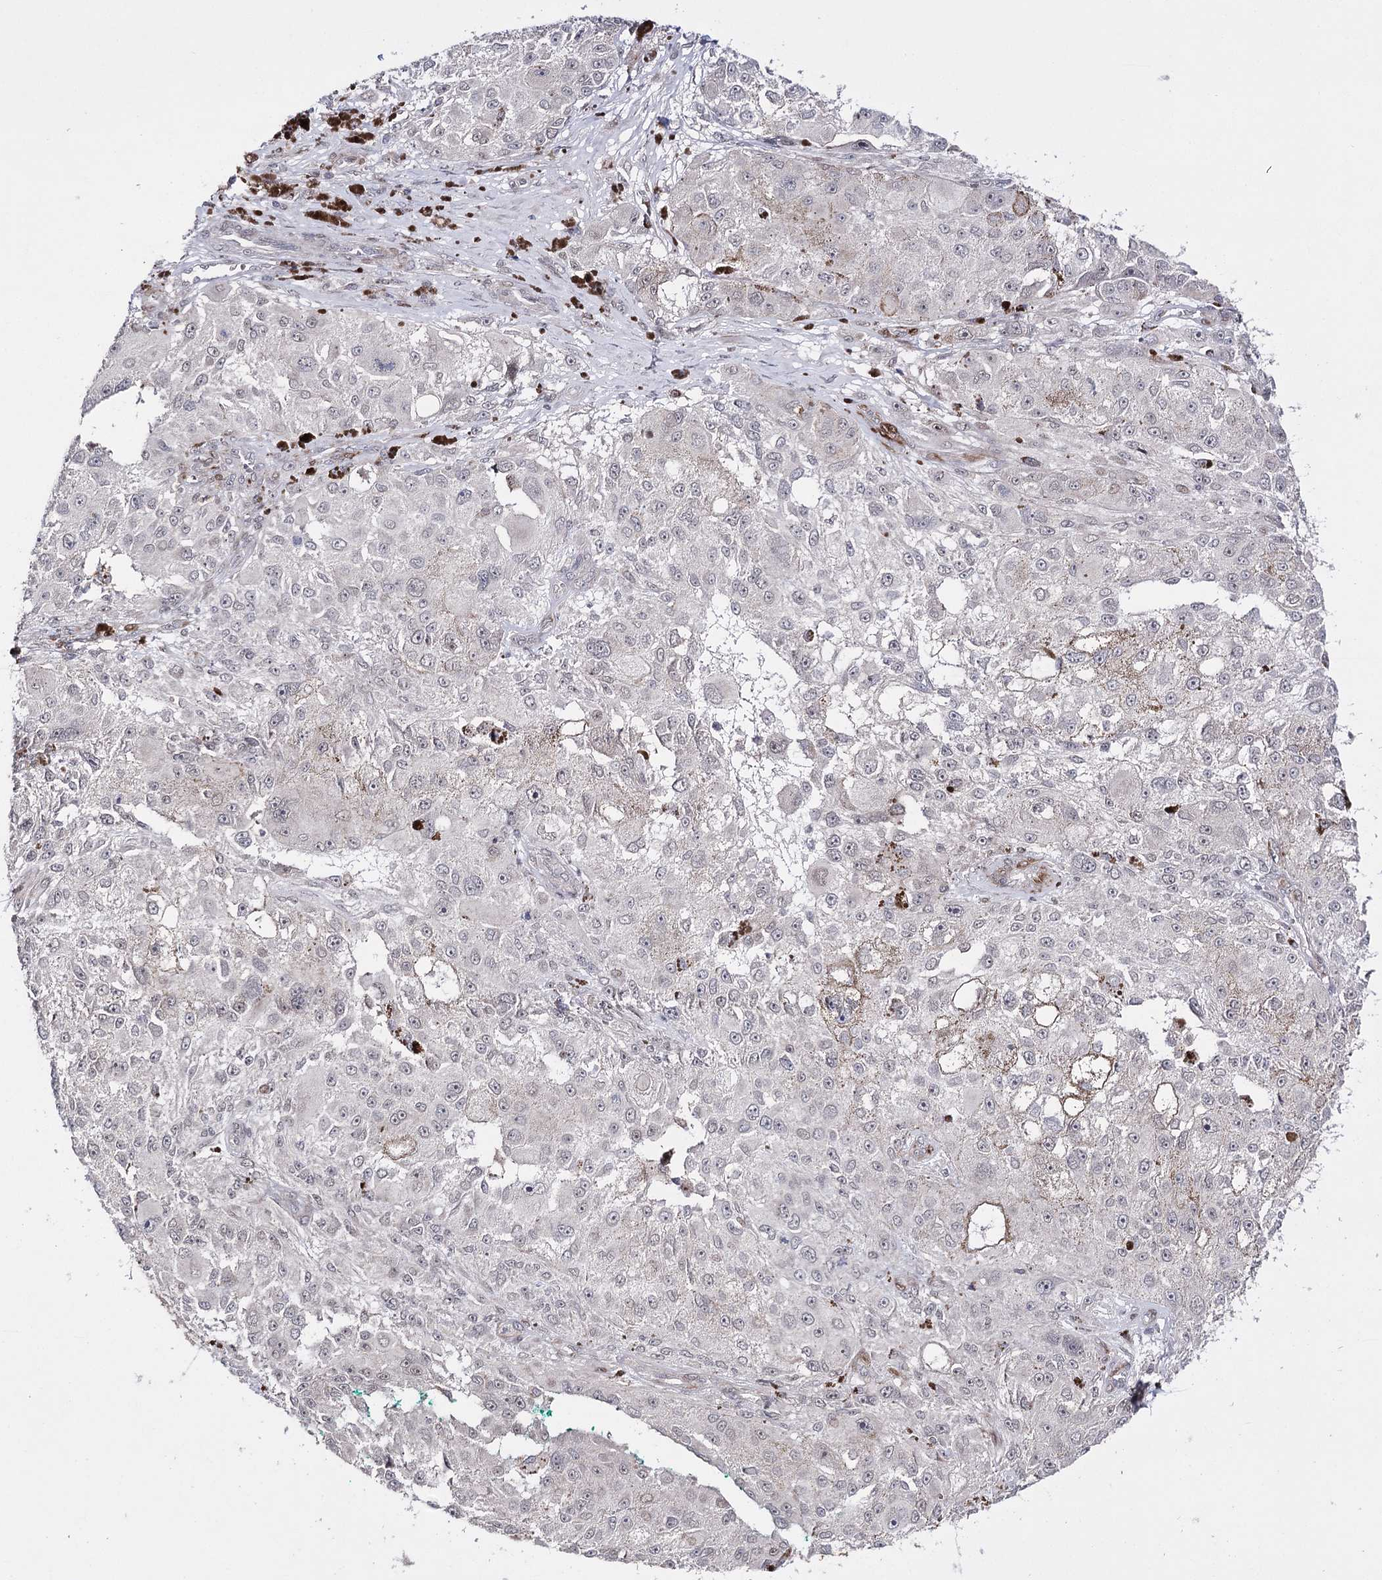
{"staining": {"intensity": "negative", "quantity": "none", "location": "none"}, "tissue": "melanoma", "cell_type": "Tumor cells", "image_type": "cancer", "snomed": [{"axis": "morphology", "description": "Necrosis, NOS"}, {"axis": "morphology", "description": "Malignant melanoma, NOS"}, {"axis": "topography", "description": "Skin"}], "caption": "IHC of malignant melanoma shows no expression in tumor cells.", "gene": "HSD11B2", "patient": {"sex": "female", "age": 87}}